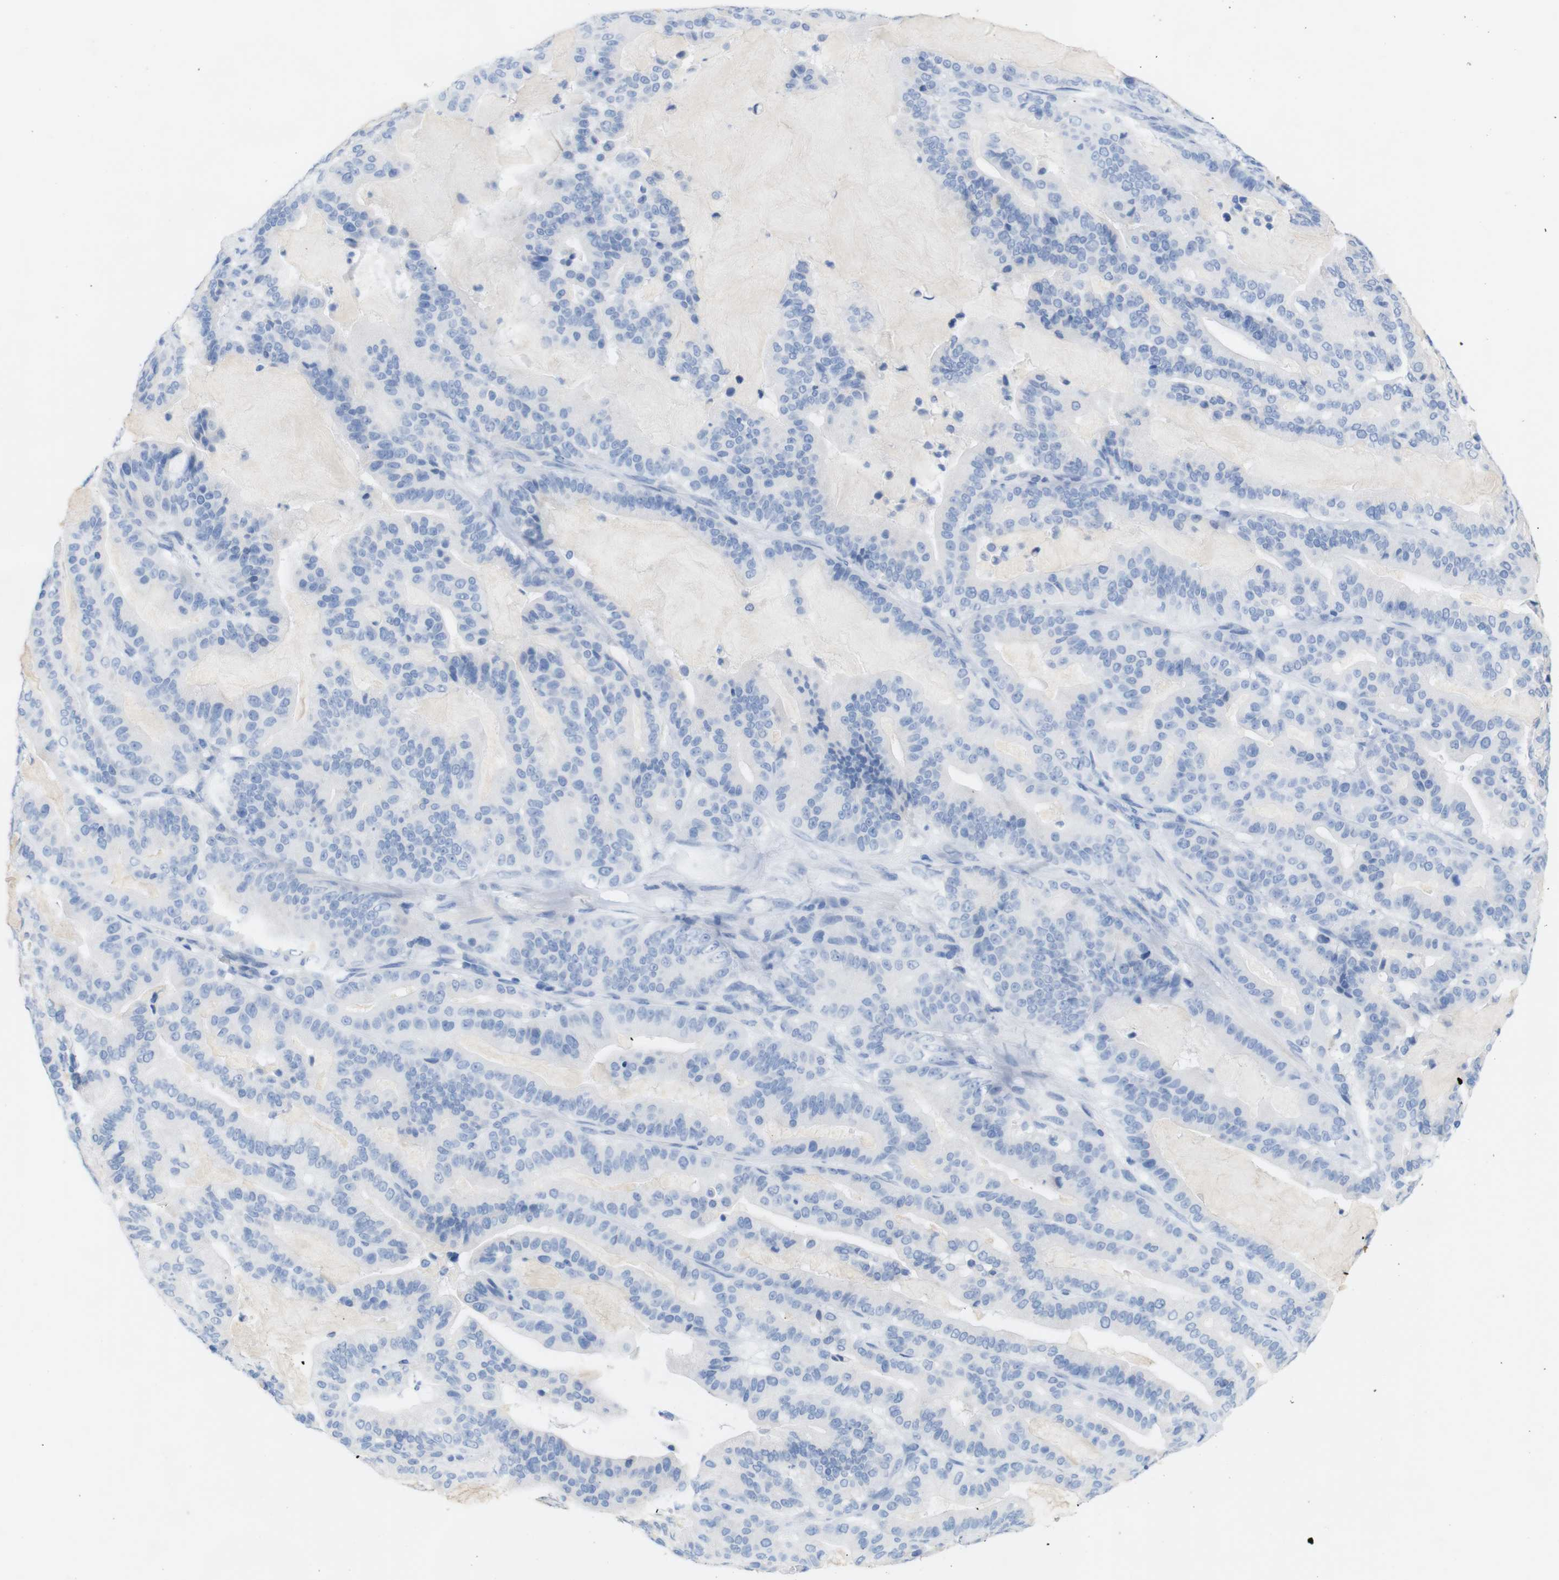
{"staining": {"intensity": "negative", "quantity": "none", "location": "none"}, "tissue": "pancreatic cancer", "cell_type": "Tumor cells", "image_type": "cancer", "snomed": [{"axis": "morphology", "description": "Adenocarcinoma, NOS"}, {"axis": "topography", "description": "Pancreas"}], "caption": "The immunohistochemistry (IHC) image has no significant expression in tumor cells of adenocarcinoma (pancreatic) tissue.", "gene": "LAG3", "patient": {"sex": "male", "age": 63}}